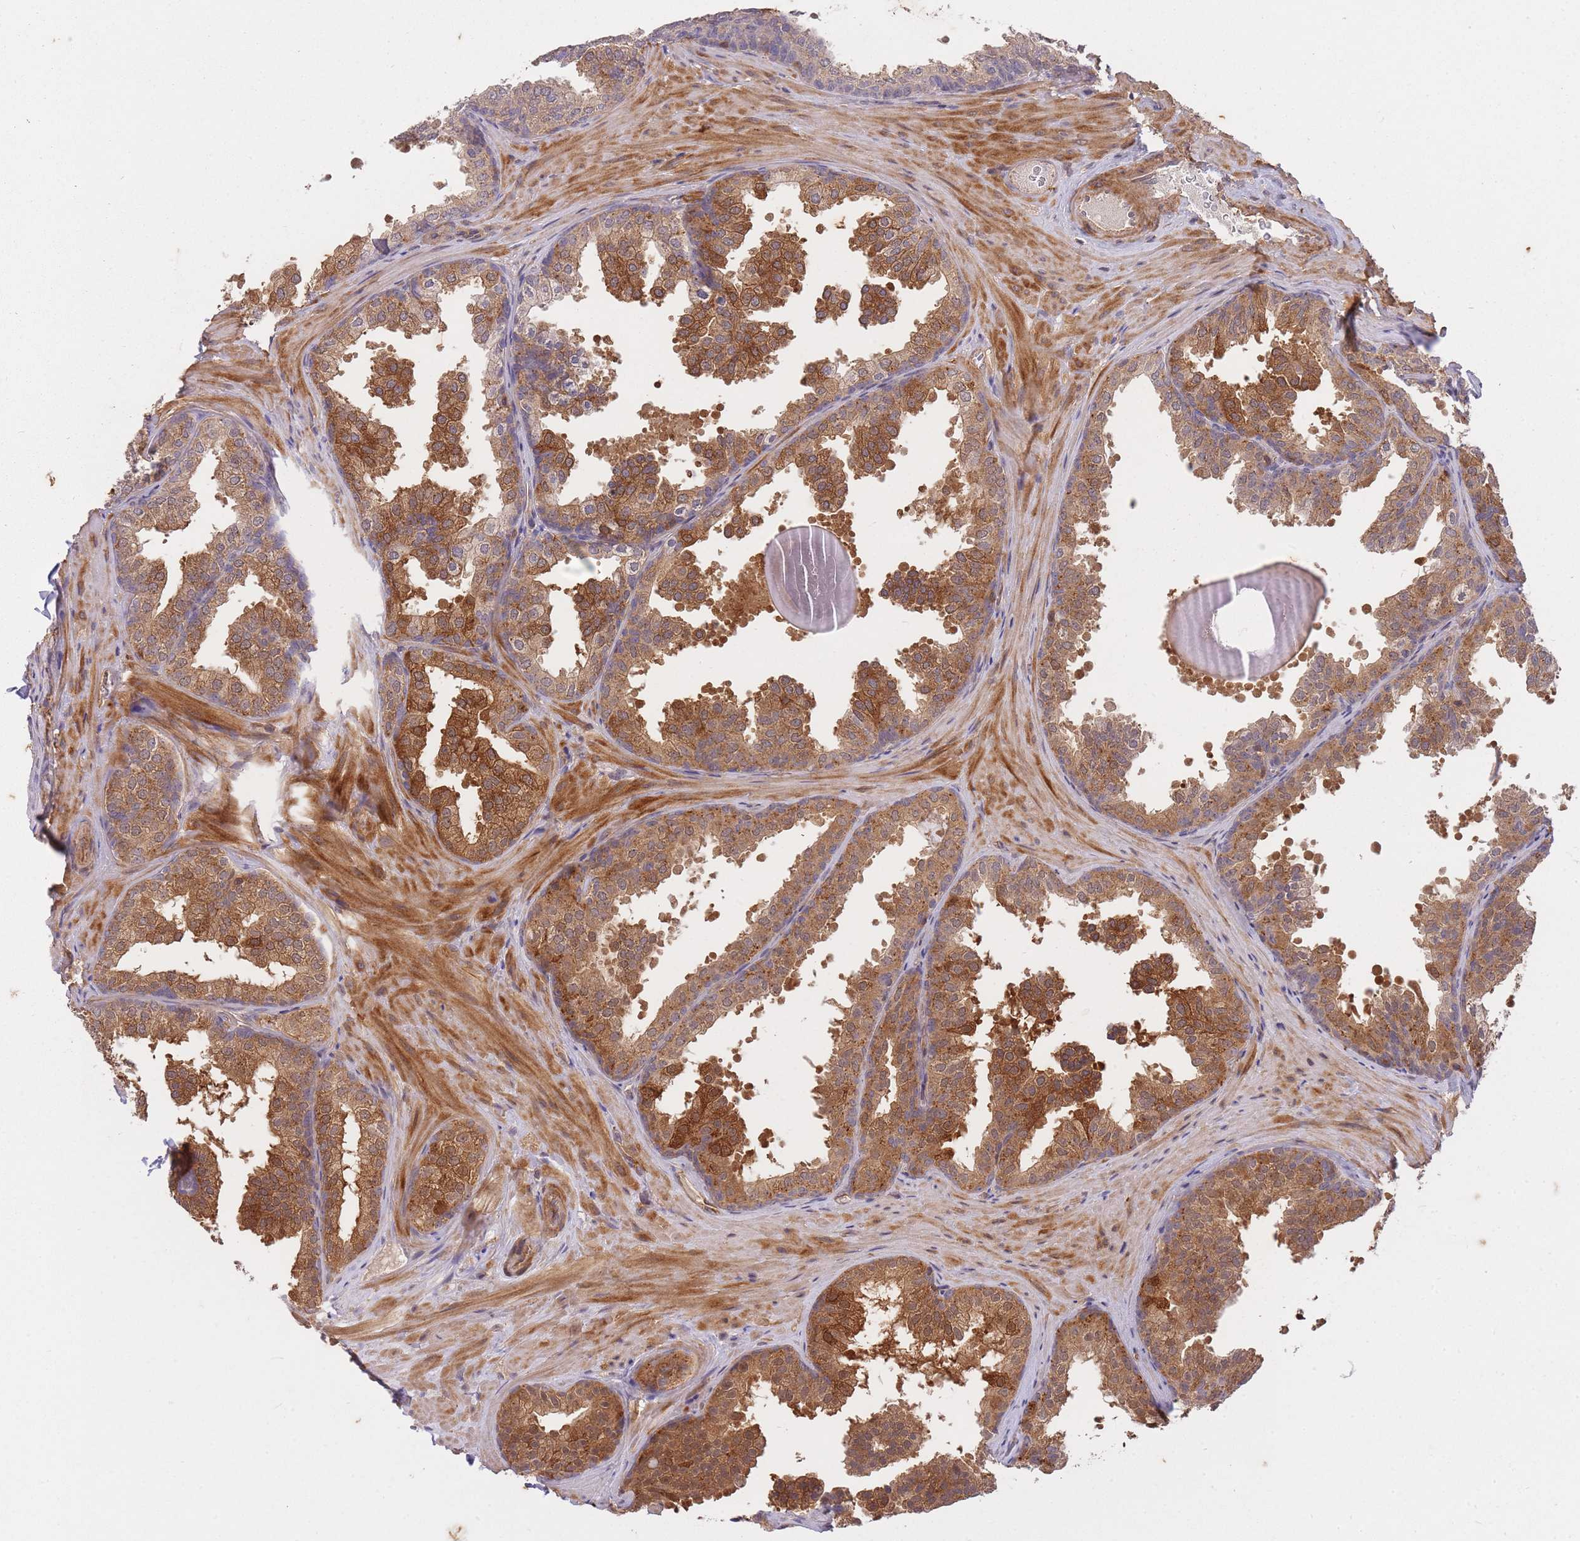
{"staining": {"intensity": "strong", "quantity": ">75%", "location": "cytoplasmic/membranous"}, "tissue": "prostate", "cell_type": "Glandular cells", "image_type": "normal", "snomed": [{"axis": "morphology", "description": "Normal tissue, NOS"}, {"axis": "topography", "description": "Prostate"}], "caption": "Prostate stained with IHC reveals strong cytoplasmic/membranous staining in about >75% of glandular cells.", "gene": "ST8SIA4", "patient": {"sex": "male", "age": 37}}